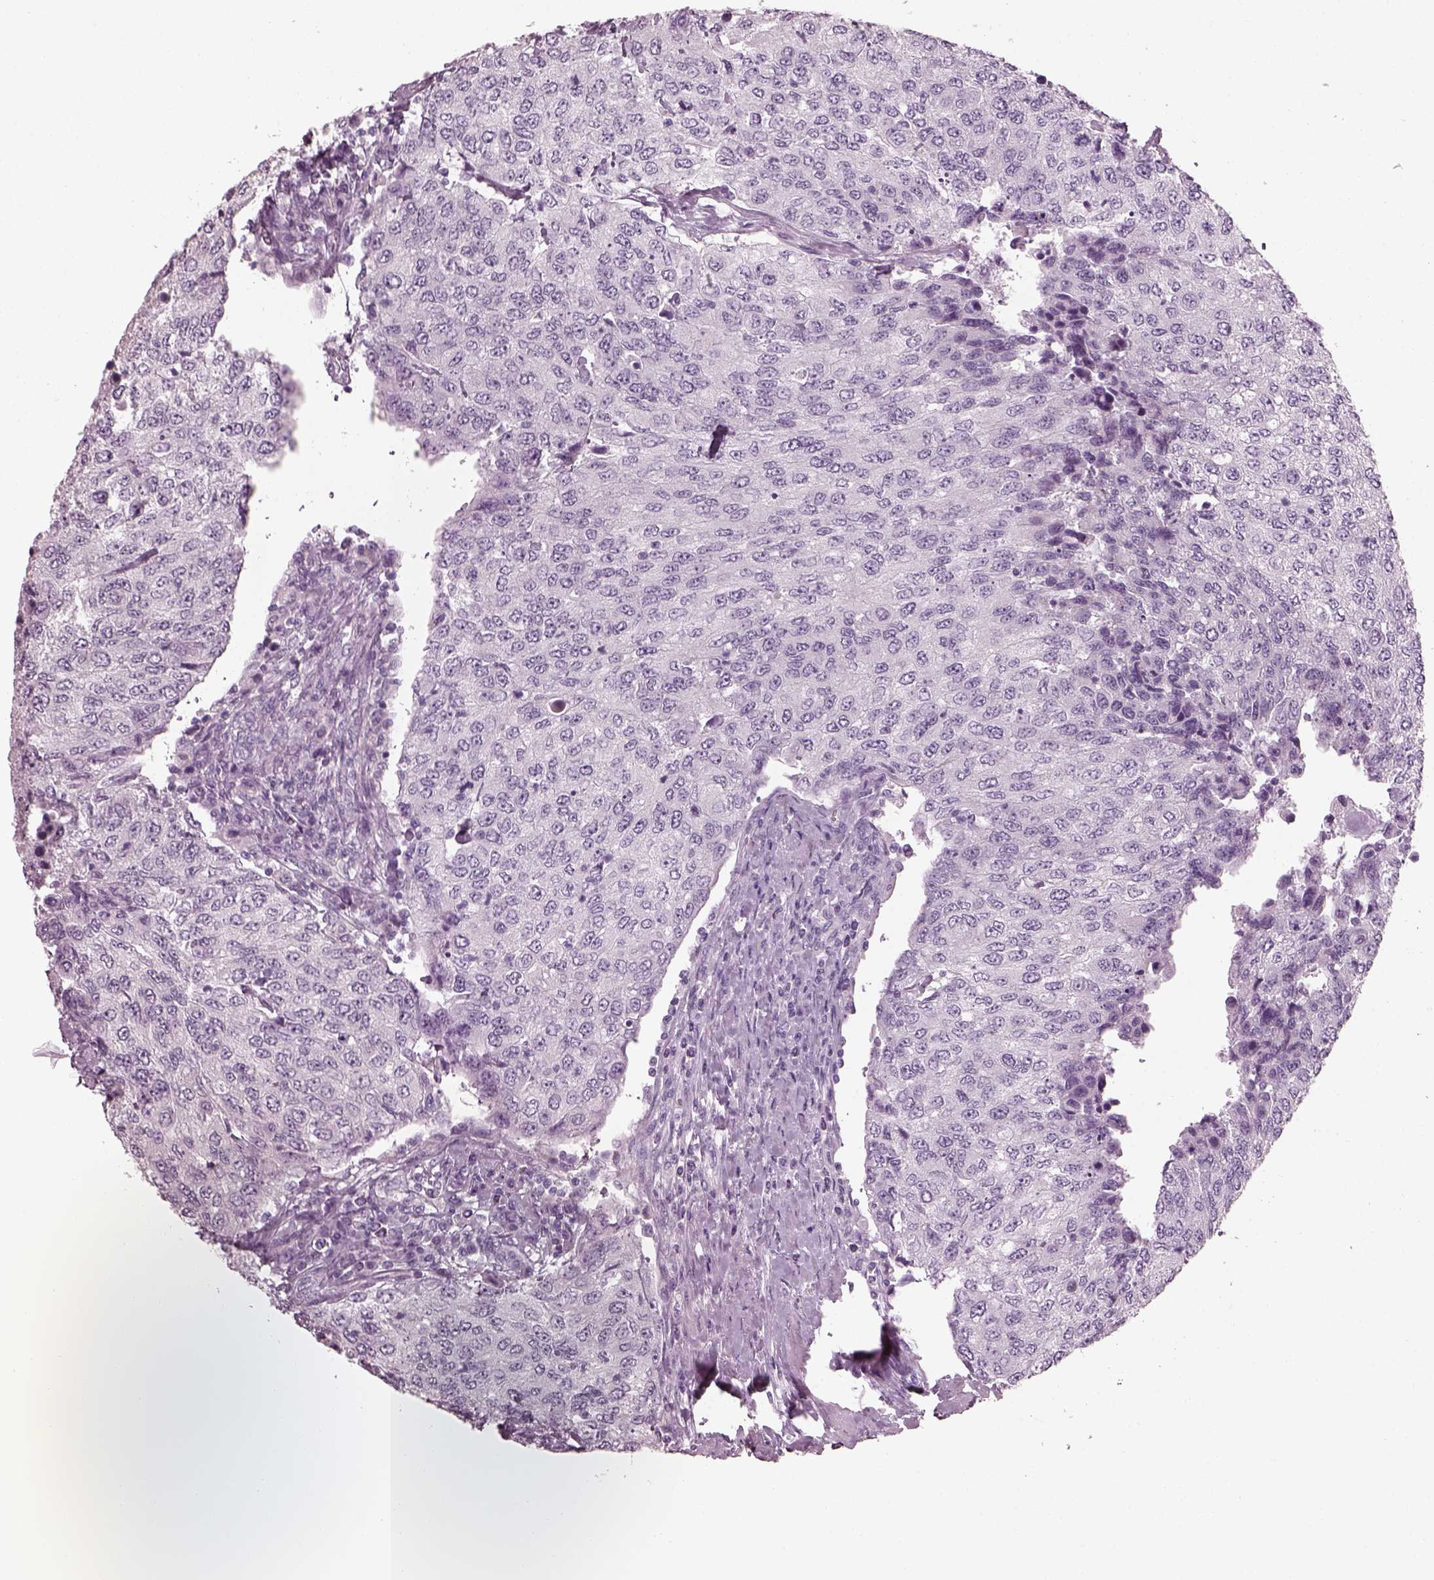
{"staining": {"intensity": "negative", "quantity": "none", "location": "none"}, "tissue": "urothelial cancer", "cell_type": "Tumor cells", "image_type": "cancer", "snomed": [{"axis": "morphology", "description": "Urothelial carcinoma, High grade"}, {"axis": "topography", "description": "Urinary bladder"}], "caption": "An immunohistochemistry image of urothelial carcinoma (high-grade) is shown. There is no staining in tumor cells of urothelial carcinoma (high-grade).", "gene": "PDC", "patient": {"sex": "female", "age": 78}}